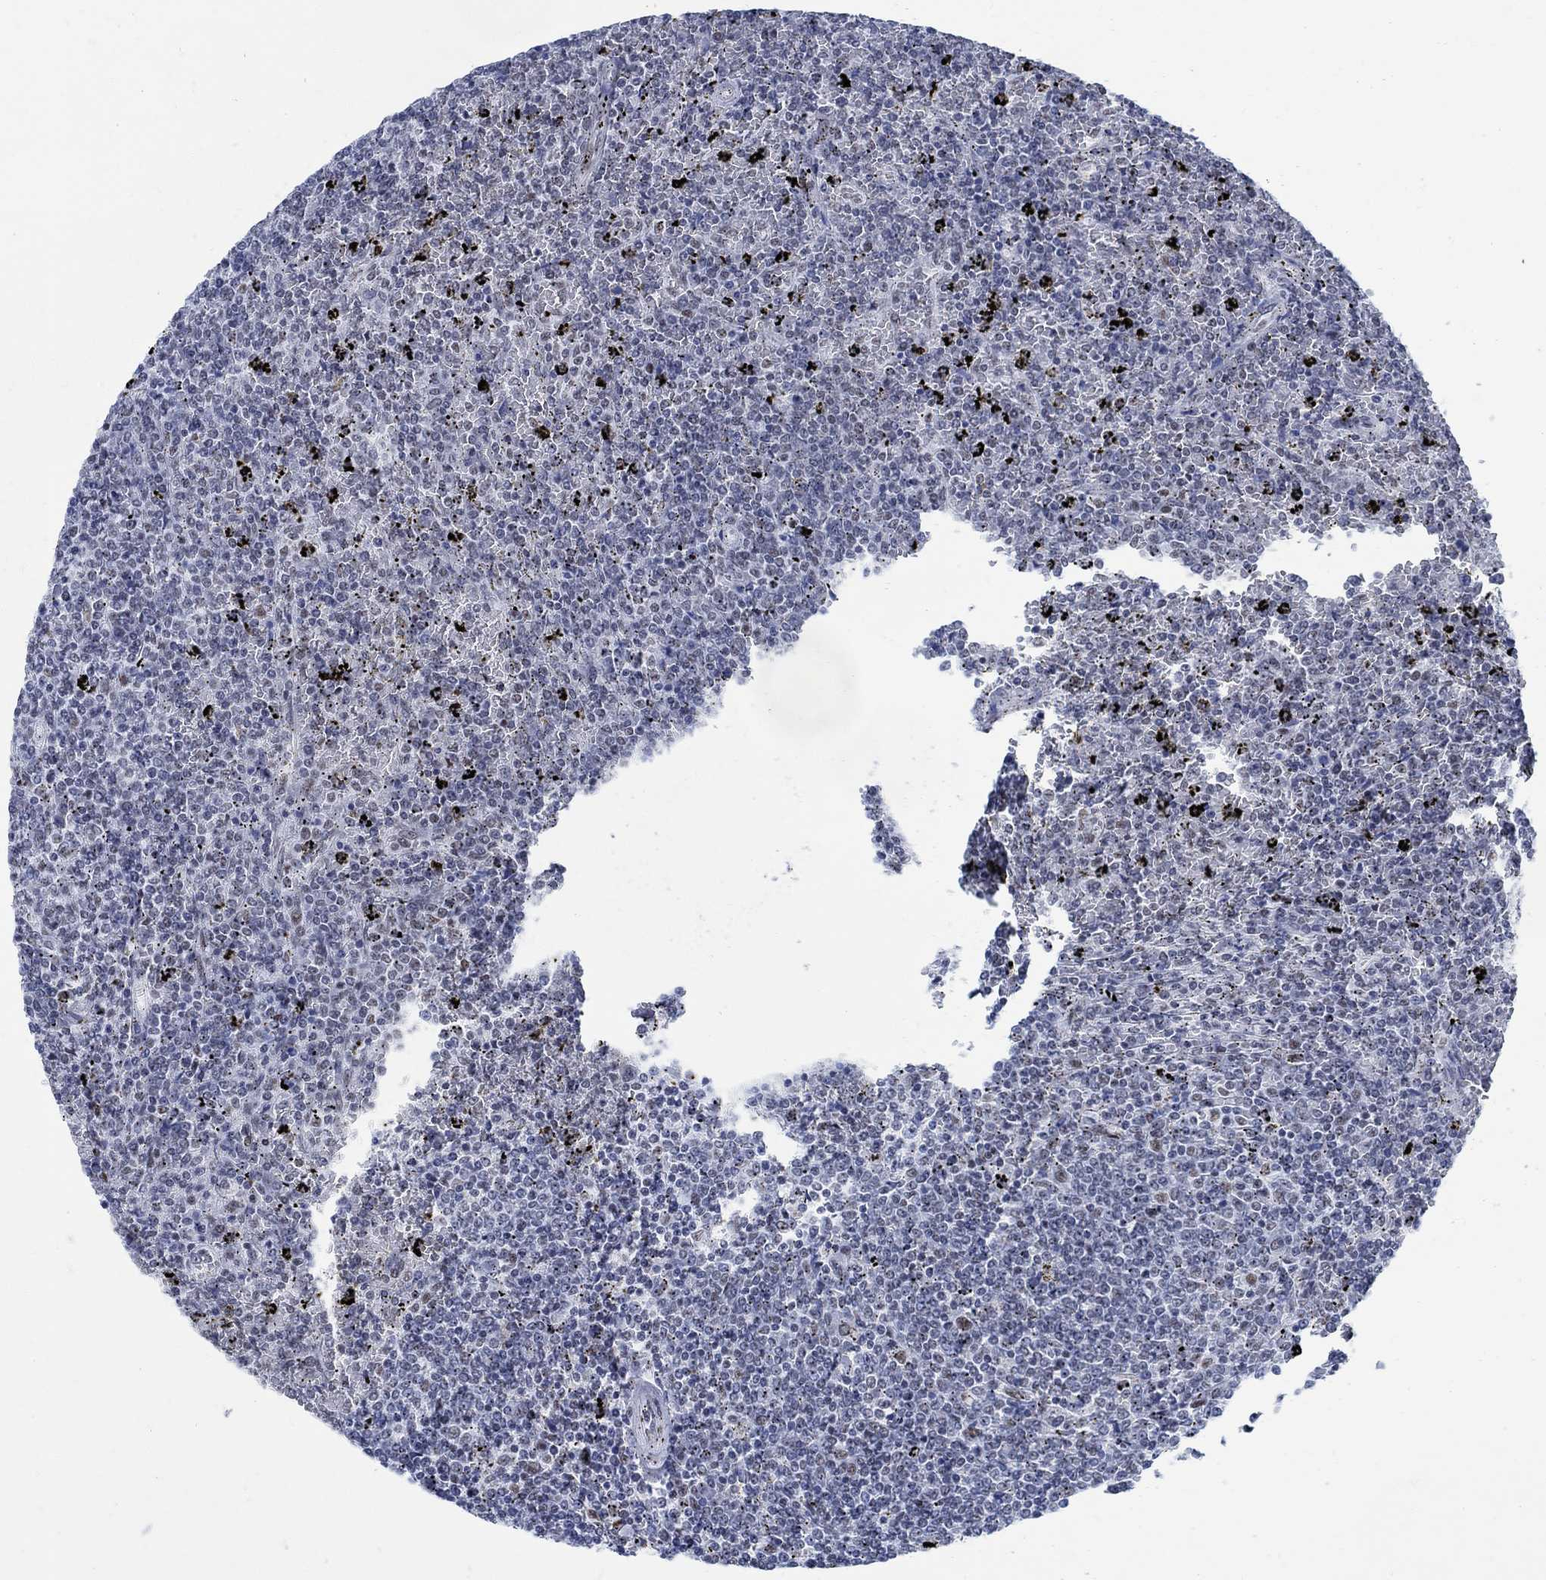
{"staining": {"intensity": "negative", "quantity": "none", "location": "none"}, "tissue": "lymphoma", "cell_type": "Tumor cells", "image_type": "cancer", "snomed": [{"axis": "morphology", "description": "Malignant lymphoma, non-Hodgkin's type, Low grade"}, {"axis": "topography", "description": "Spleen"}], "caption": "Lymphoma was stained to show a protein in brown. There is no significant expression in tumor cells.", "gene": "DLK1", "patient": {"sex": "female", "age": 77}}